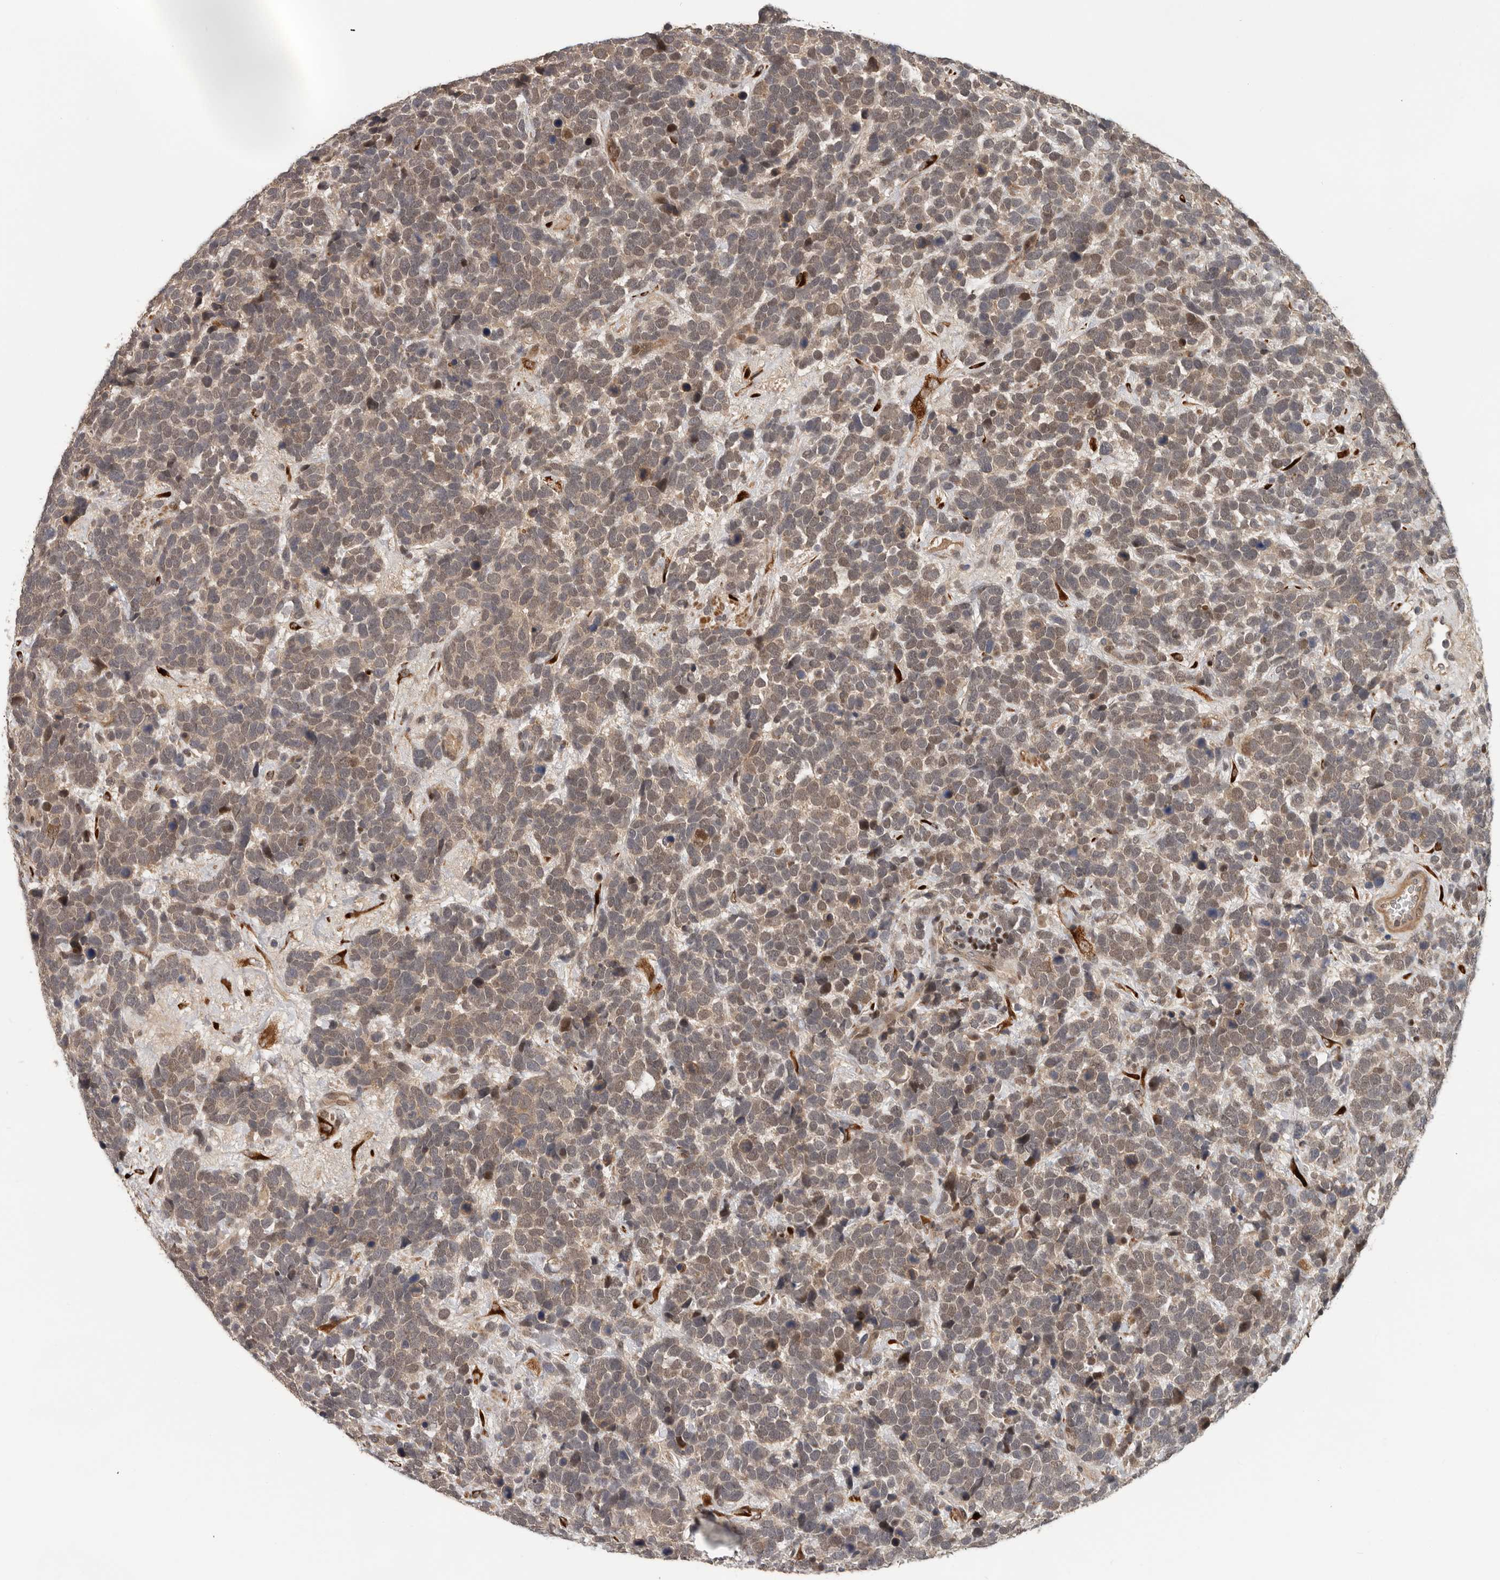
{"staining": {"intensity": "moderate", "quantity": ">75%", "location": "nuclear"}, "tissue": "urothelial cancer", "cell_type": "Tumor cells", "image_type": "cancer", "snomed": [{"axis": "morphology", "description": "Urothelial carcinoma, High grade"}, {"axis": "topography", "description": "Urinary bladder"}], "caption": "Immunohistochemistry staining of urothelial carcinoma (high-grade), which exhibits medium levels of moderate nuclear positivity in approximately >75% of tumor cells indicating moderate nuclear protein expression. The staining was performed using DAB (brown) for protein detection and nuclei were counterstained in hematoxylin (blue).", "gene": "HENMT1", "patient": {"sex": "female", "age": 82}}